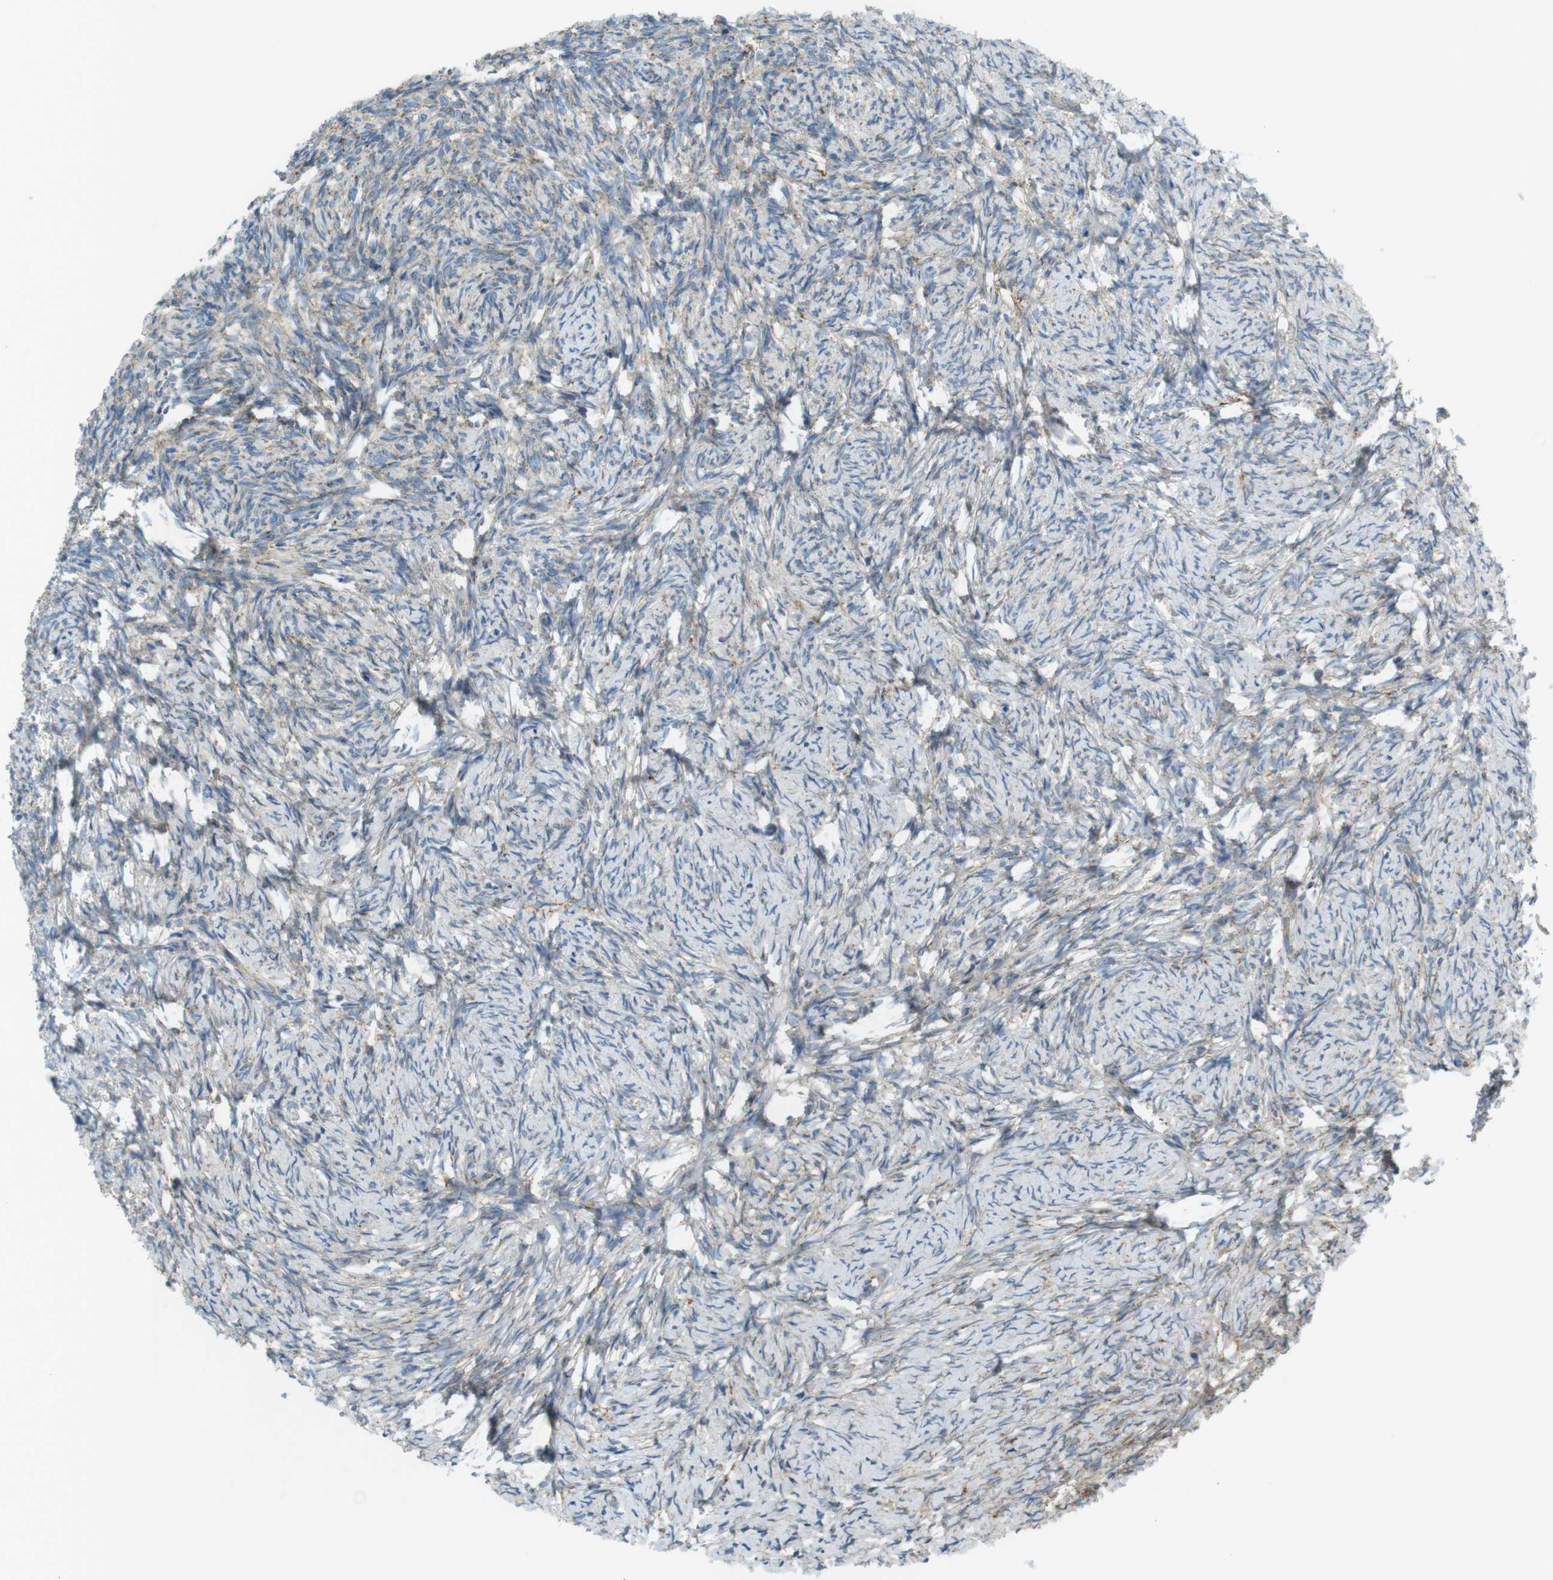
{"staining": {"intensity": "weak", "quantity": "25%-75%", "location": "cytoplasmic/membranous"}, "tissue": "ovary", "cell_type": "Ovarian stroma cells", "image_type": "normal", "snomed": [{"axis": "morphology", "description": "Normal tissue, NOS"}, {"axis": "topography", "description": "Ovary"}], "caption": "Weak cytoplasmic/membranous positivity is seen in about 25%-75% of ovarian stroma cells in benign ovary.", "gene": "LAMP1", "patient": {"sex": "female", "age": 60}}